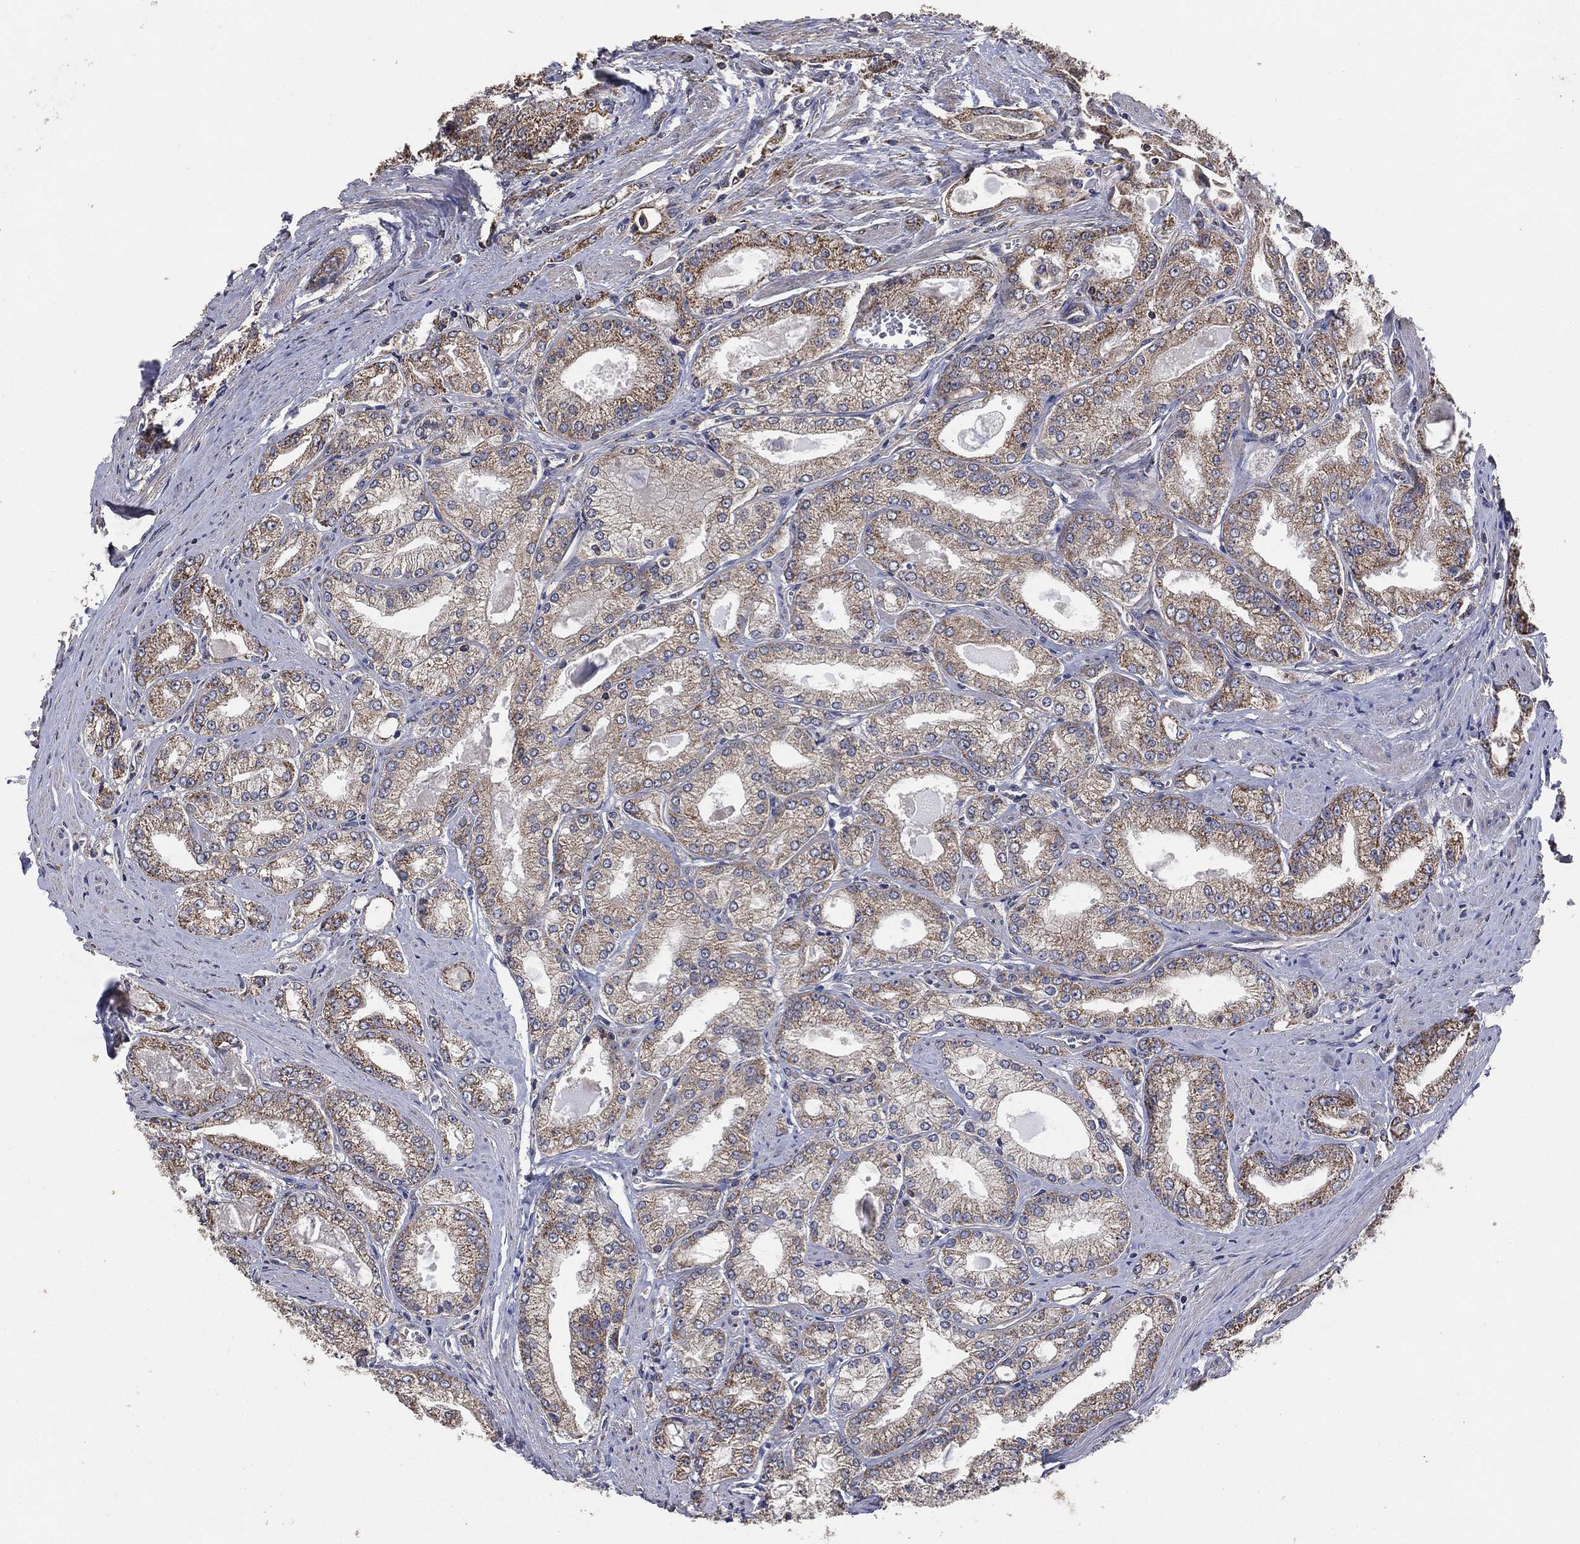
{"staining": {"intensity": "weak", "quantity": "25%-75%", "location": "cytoplasmic/membranous"}, "tissue": "prostate cancer", "cell_type": "Tumor cells", "image_type": "cancer", "snomed": [{"axis": "morphology", "description": "Adenocarcinoma, NOS"}, {"axis": "morphology", "description": "Adenocarcinoma, High grade"}, {"axis": "topography", "description": "Prostate"}], "caption": "Immunohistochemical staining of human adenocarcinoma (high-grade) (prostate) demonstrates weak cytoplasmic/membranous protein staining in approximately 25%-75% of tumor cells. (IHC, brightfield microscopy, high magnification).", "gene": "LIMD1", "patient": {"sex": "male", "age": 70}}